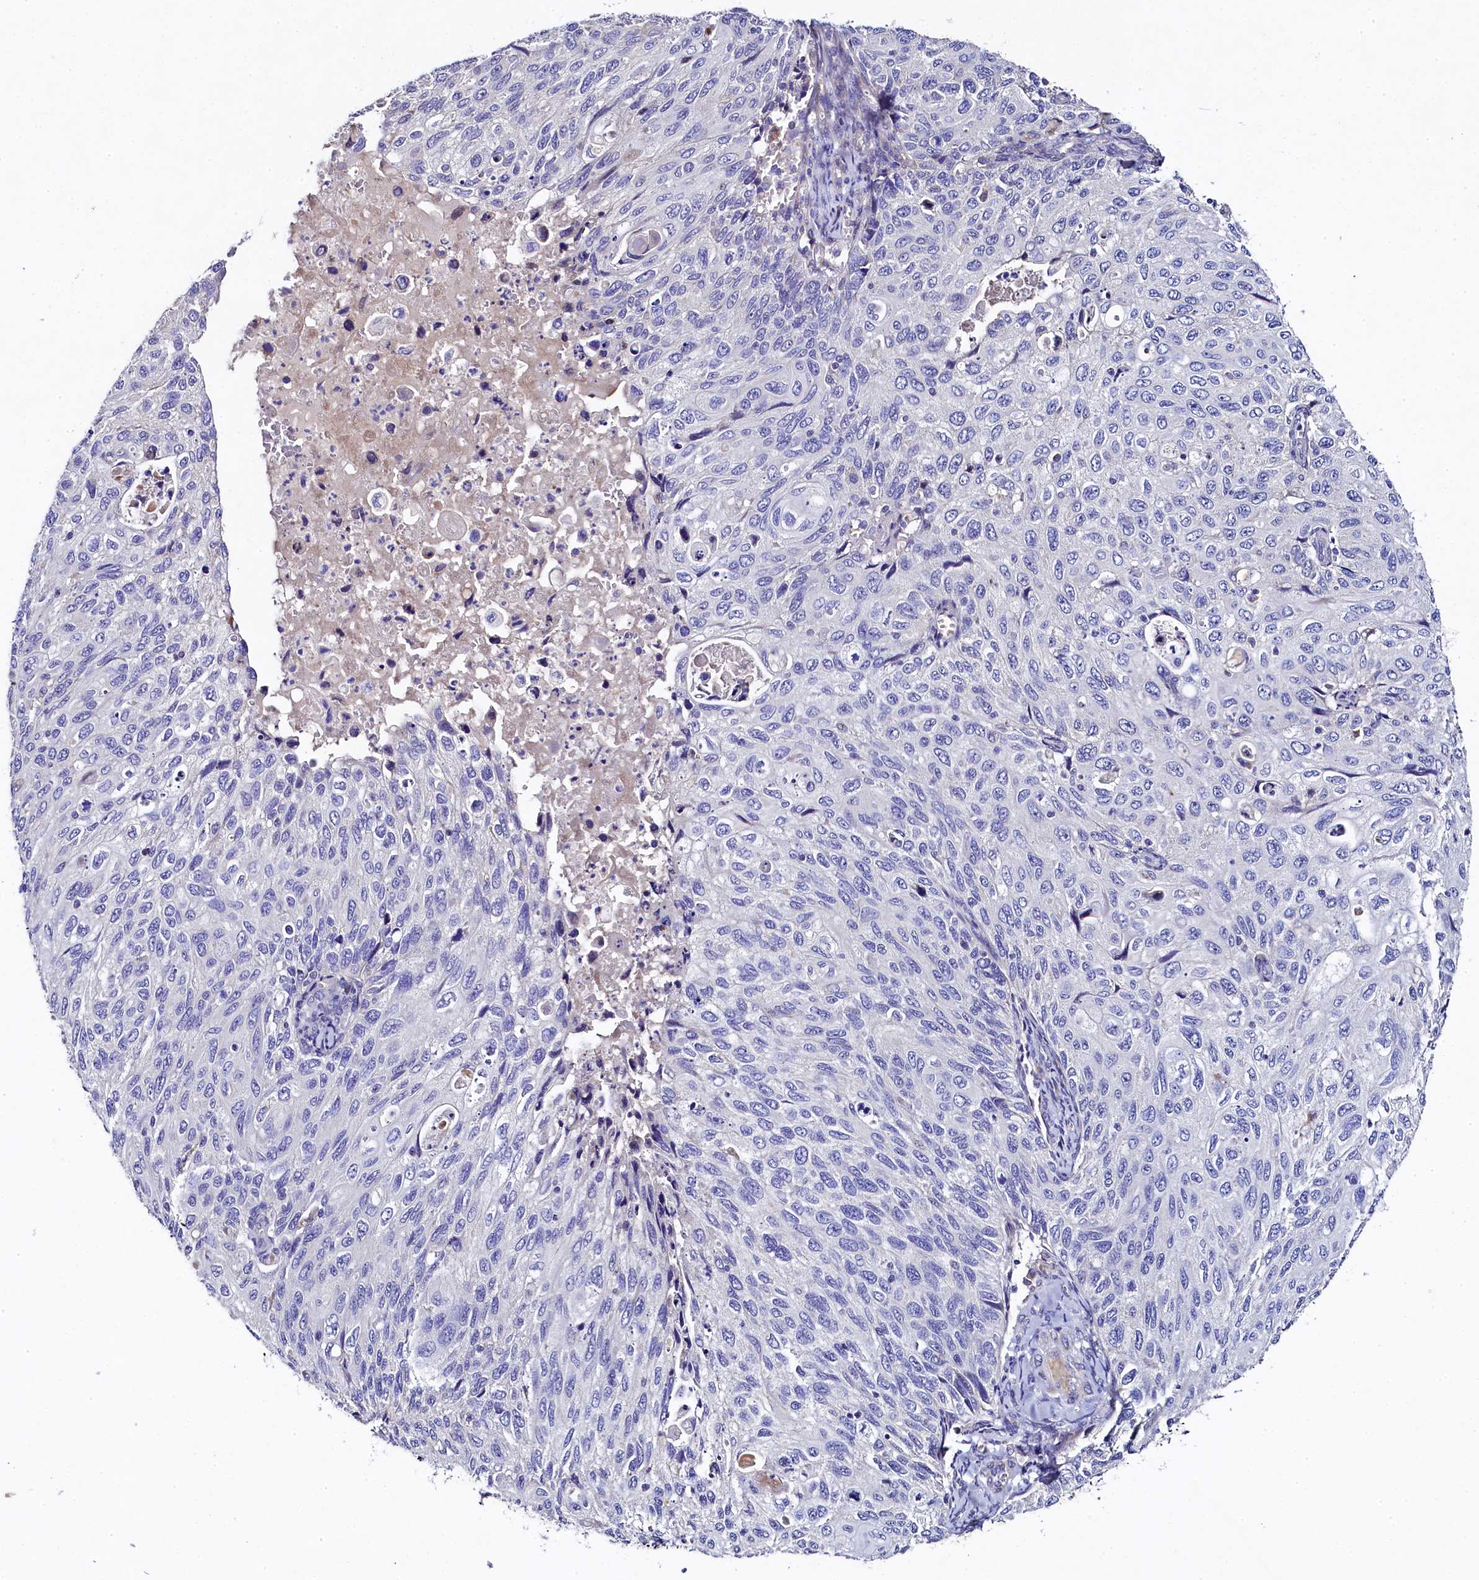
{"staining": {"intensity": "negative", "quantity": "none", "location": "none"}, "tissue": "cervical cancer", "cell_type": "Tumor cells", "image_type": "cancer", "snomed": [{"axis": "morphology", "description": "Squamous cell carcinoma, NOS"}, {"axis": "topography", "description": "Cervix"}], "caption": "Tumor cells show no significant protein positivity in cervical cancer (squamous cell carcinoma). (Brightfield microscopy of DAB immunohistochemistry at high magnification).", "gene": "FXYD6", "patient": {"sex": "female", "age": 70}}